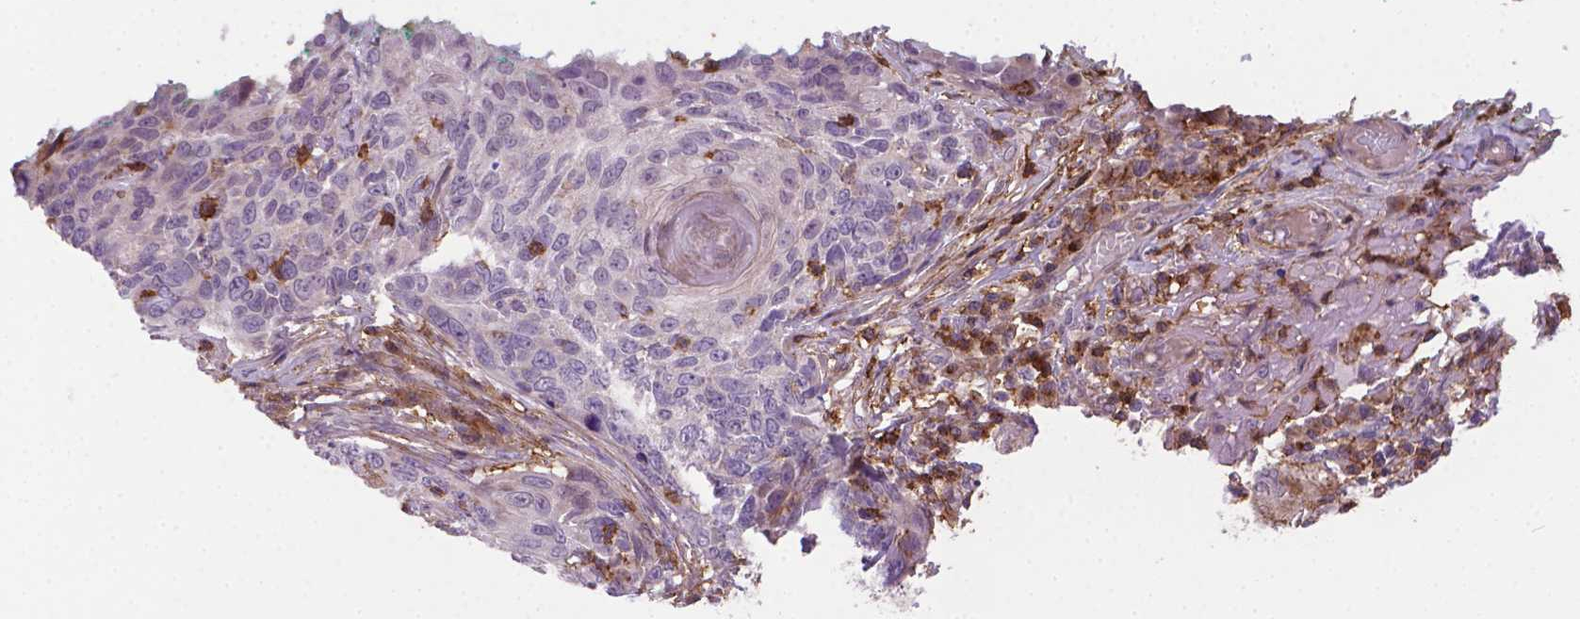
{"staining": {"intensity": "negative", "quantity": "none", "location": "none"}, "tissue": "skin cancer", "cell_type": "Tumor cells", "image_type": "cancer", "snomed": [{"axis": "morphology", "description": "Squamous cell carcinoma, NOS"}, {"axis": "topography", "description": "Skin"}], "caption": "This is an immunohistochemistry micrograph of skin squamous cell carcinoma. There is no positivity in tumor cells.", "gene": "ACAD10", "patient": {"sex": "male", "age": 92}}